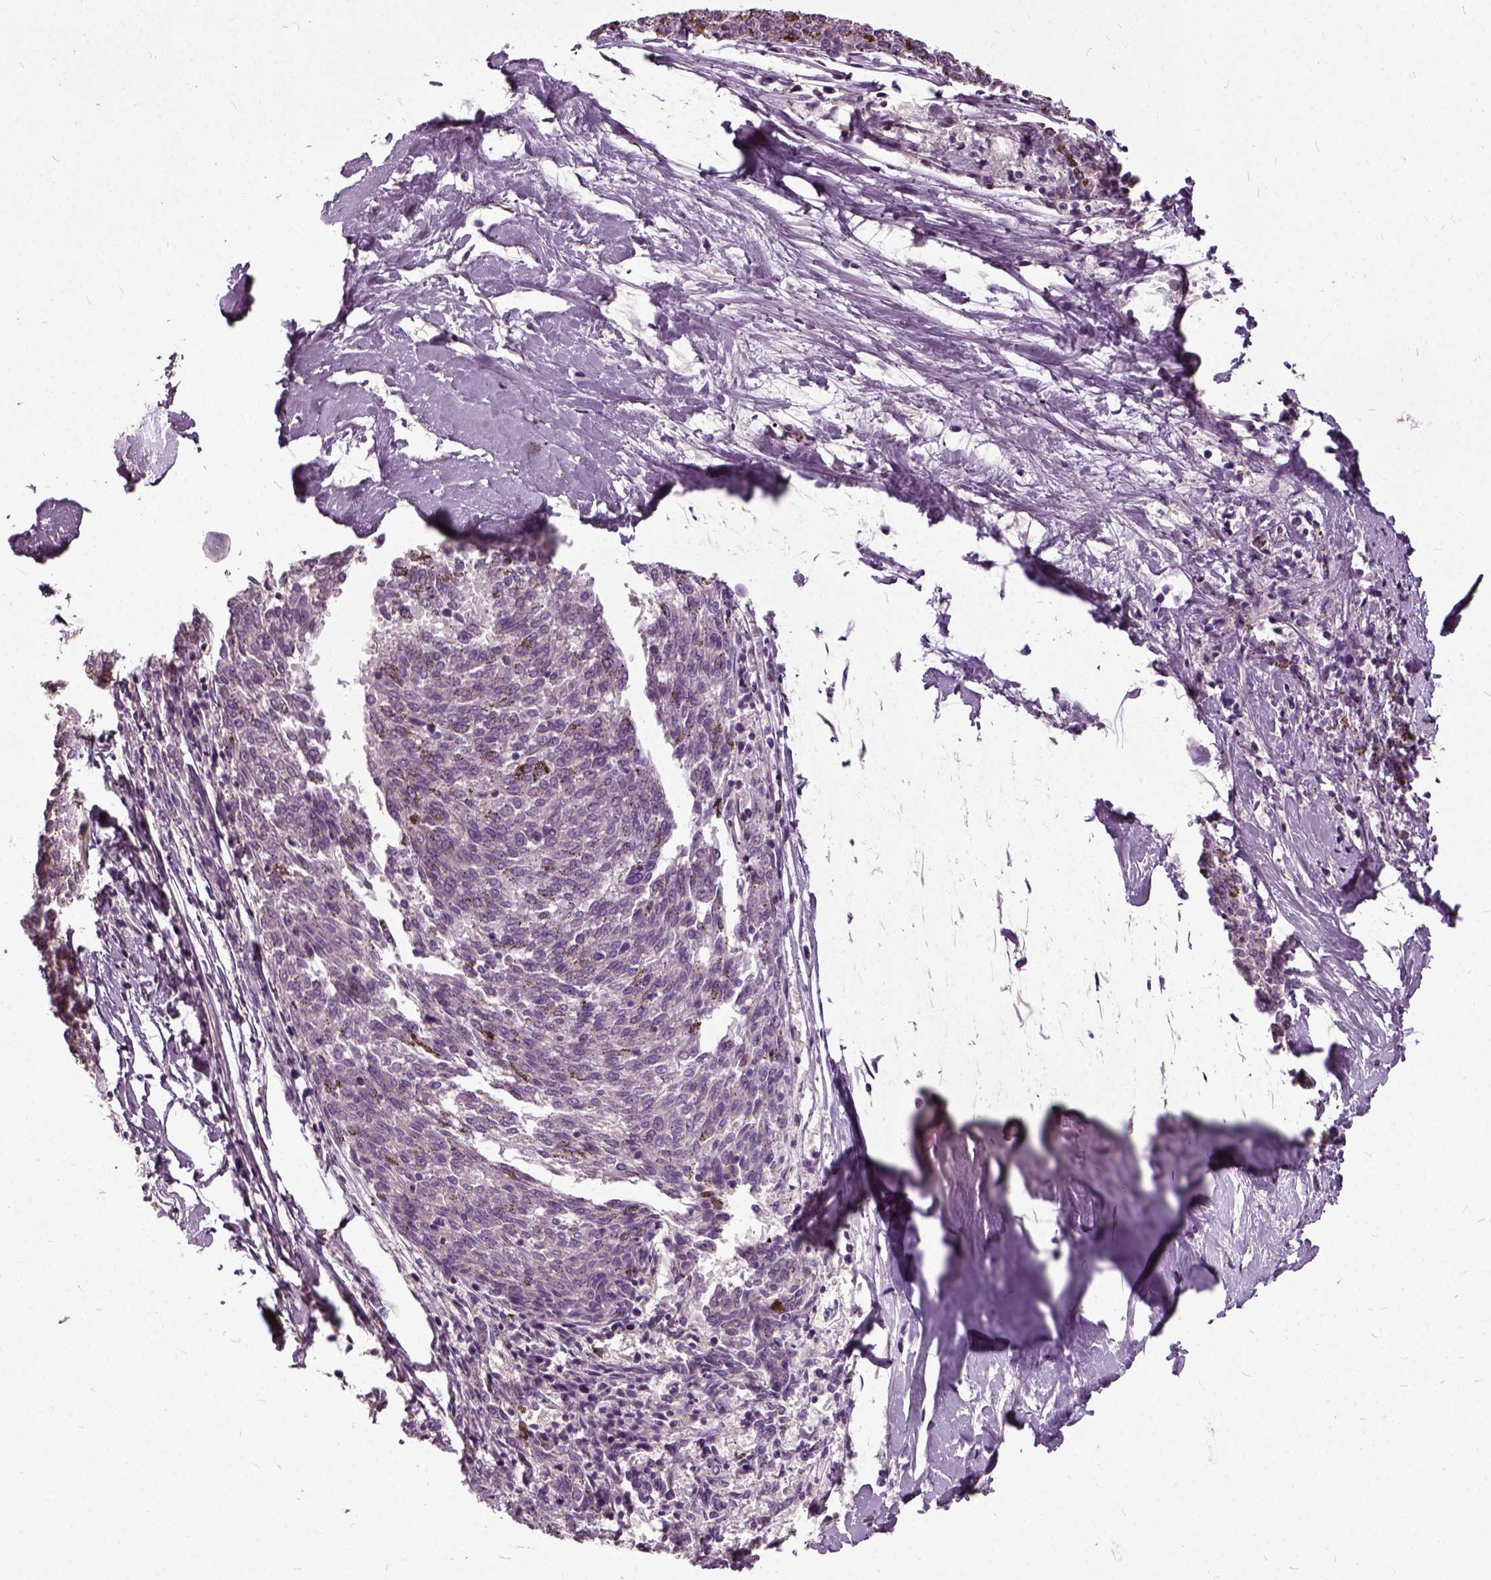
{"staining": {"intensity": "negative", "quantity": "none", "location": "none"}, "tissue": "melanoma", "cell_type": "Tumor cells", "image_type": "cancer", "snomed": [{"axis": "morphology", "description": "Malignant melanoma, NOS"}, {"axis": "topography", "description": "Skin"}], "caption": "Melanoma was stained to show a protein in brown. There is no significant expression in tumor cells.", "gene": "ILRUN", "patient": {"sex": "female", "age": 72}}